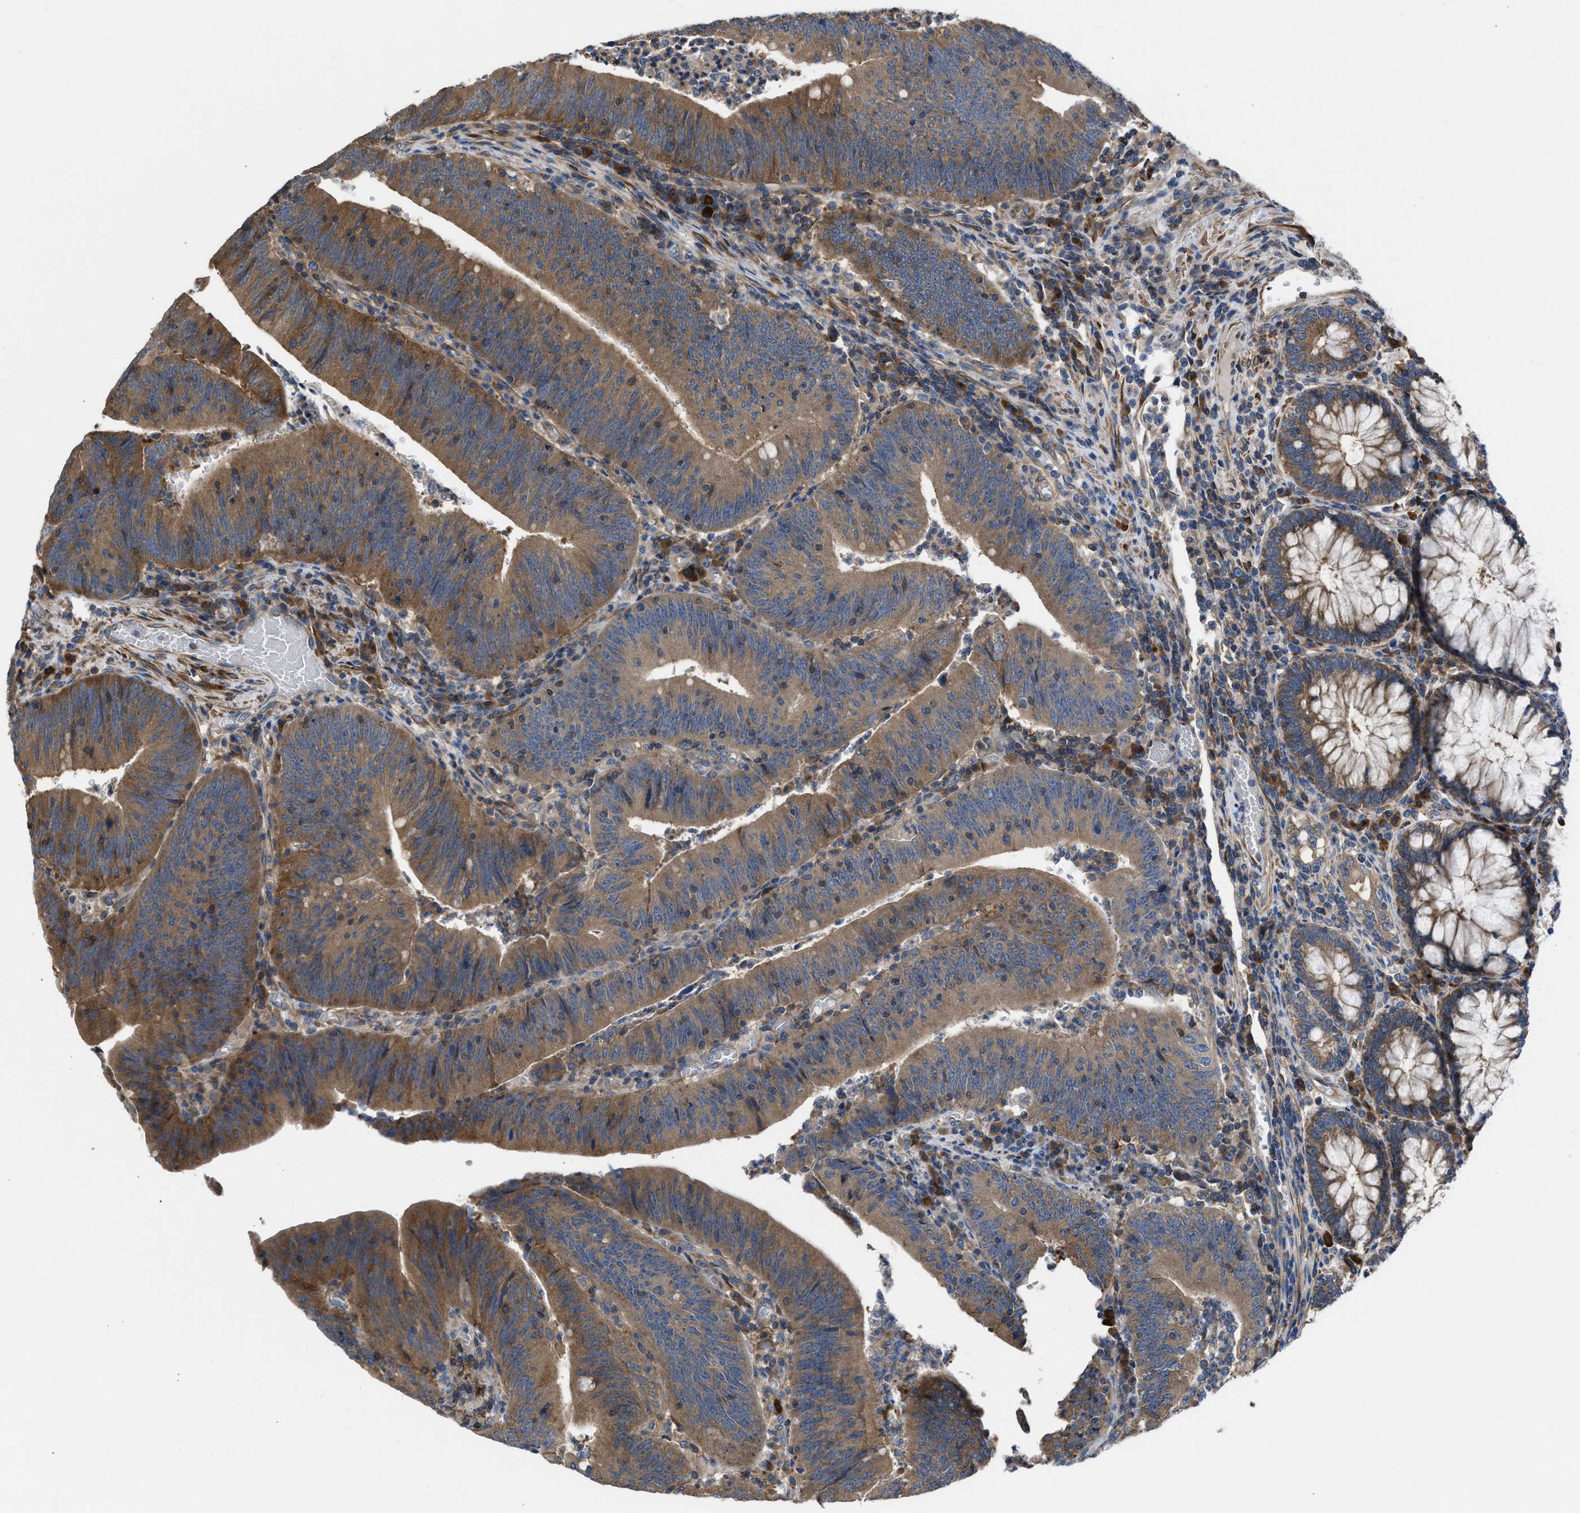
{"staining": {"intensity": "moderate", "quantity": ">75%", "location": "cytoplasmic/membranous"}, "tissue": "colorectal cancer", "cell_type": "Tumor cells", "image_type": "cancer", "snomed": [{"axis": "morphology", "description": "Normal tissue, NOS"}, {"axis": "morphology", "description": "Adenocarcinoma, NOS"}, {"axis": "topography", "description": "Rectum"}], "caption": "A medium amount of moderate cytoplasmic/membranous positivity is identified in about >75% of tumor cells in colorectal cancer (adenocarcinoma) tissue.", "gene": "CHKB", "patient": {"sex": "female", "age": 66}}